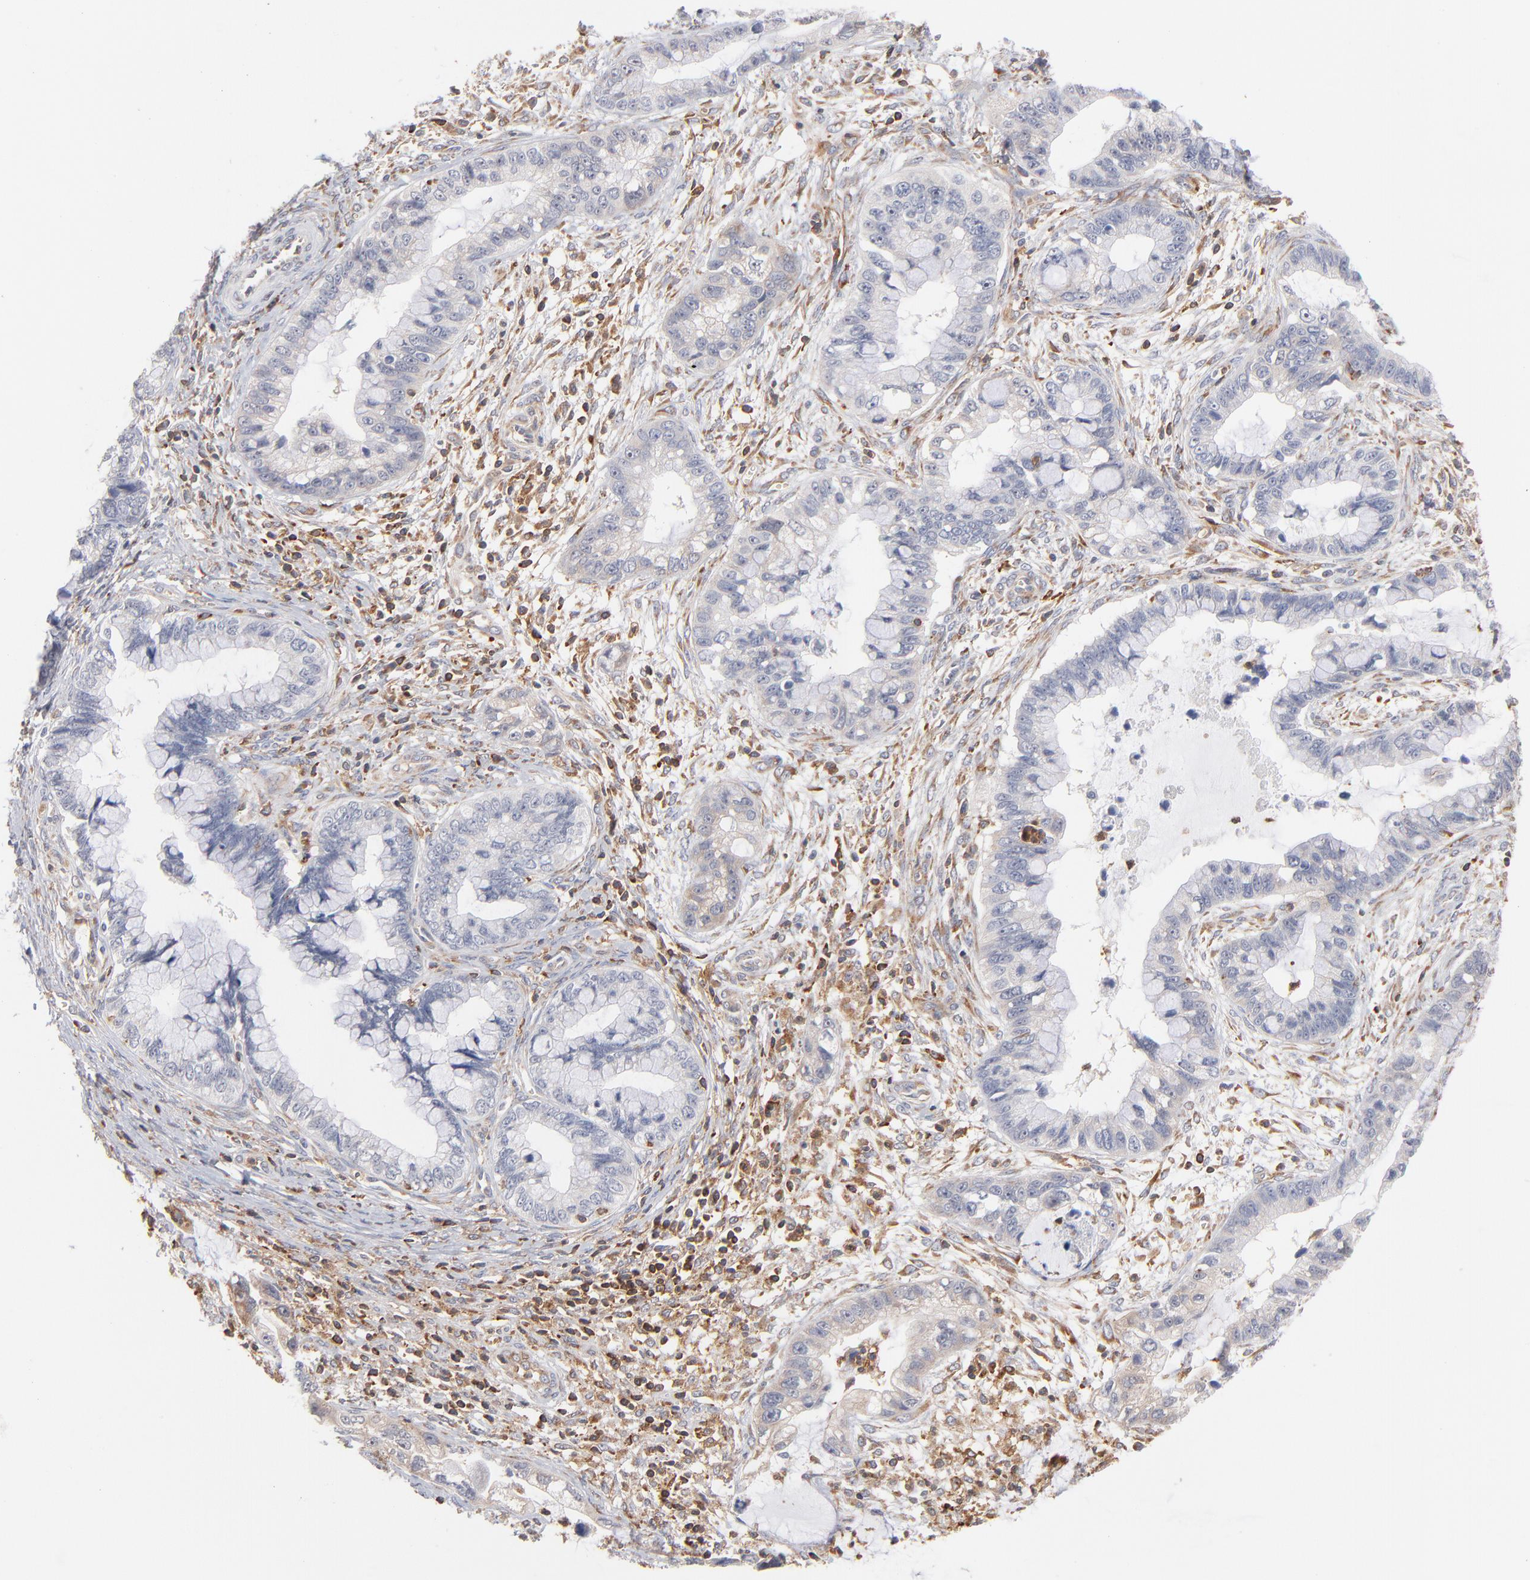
{"staining": {"intensity": "negative", "quantity": "none", "location": "none"}, "tissue": "cervical cancer", "cell_type": "Tumor cells", "image_type": "cancer", "snomed": [{"axis": "morphology", "description": "Adenocarcinoma, NOS"}, {"axis": "topography", "description": "Cervix"}], "caption": "Immunohistochemistry (IHC) histopathology image of cervical cancer stained for a protein (brown), which displays no positivity in tumor cells.", "gene": "WIPF1", "patient": {"sex": "female", "age": 44}}